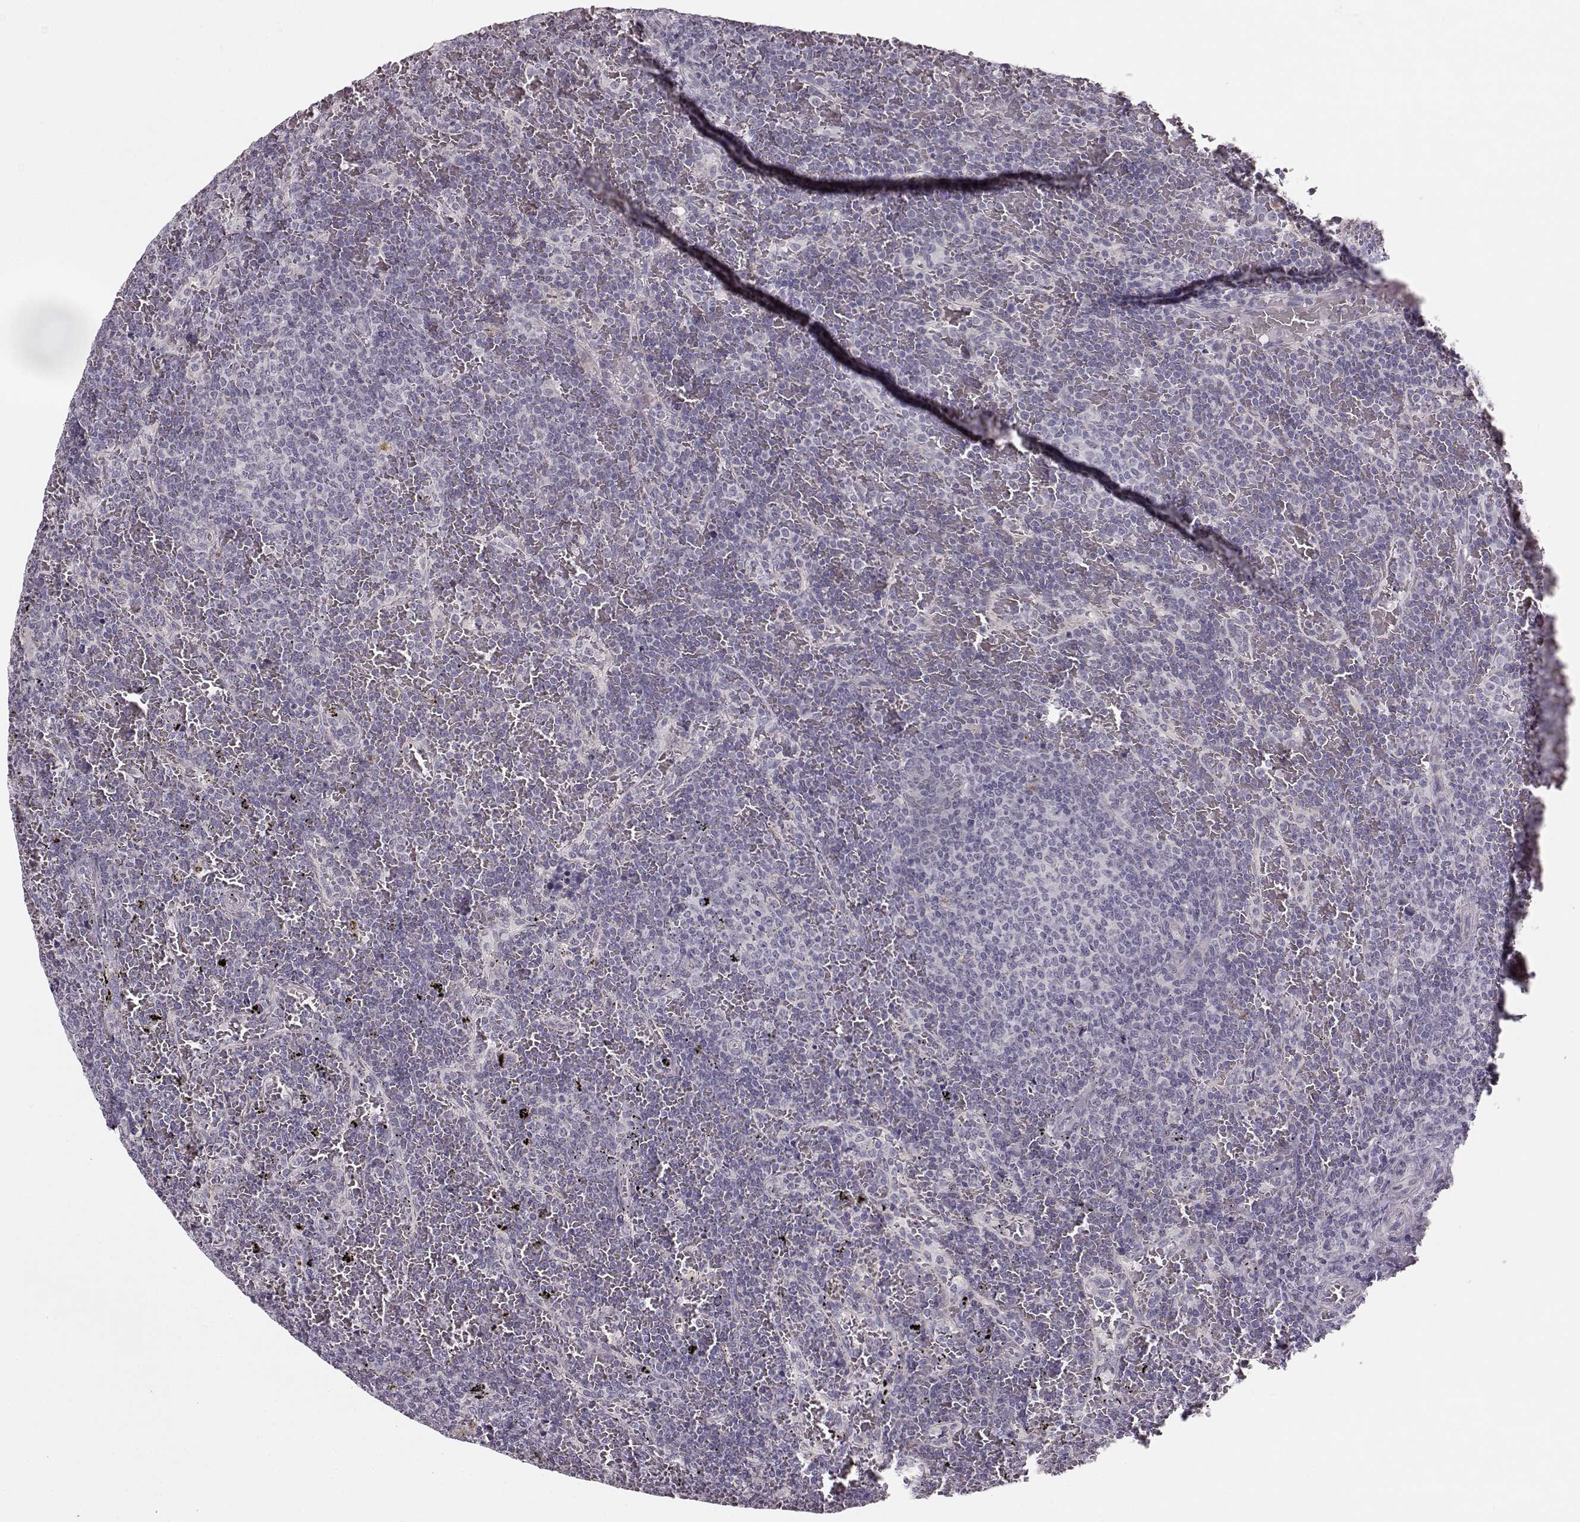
{"staining": {"intensity": "negative", "quantity": "none", "location": "none"}, "tissue": "lymphoma", "cell_type": "Tumor cells", "image_type": "cancer", "snomed": [{"axis": "morphology", "description": "Malignant lymphoma, non-Hodgkin's type, Low grade"}, {"axis": "topography", "description": "Spleen"}], "caption": "Malignant lymphoma, non-Hodgkin's type (low-grade) was stained to show a protein in brown. There is no significant positivity in tumor cells.", "gene": "MAP6D1", "patient": {"sex": "female", "age": 77}}